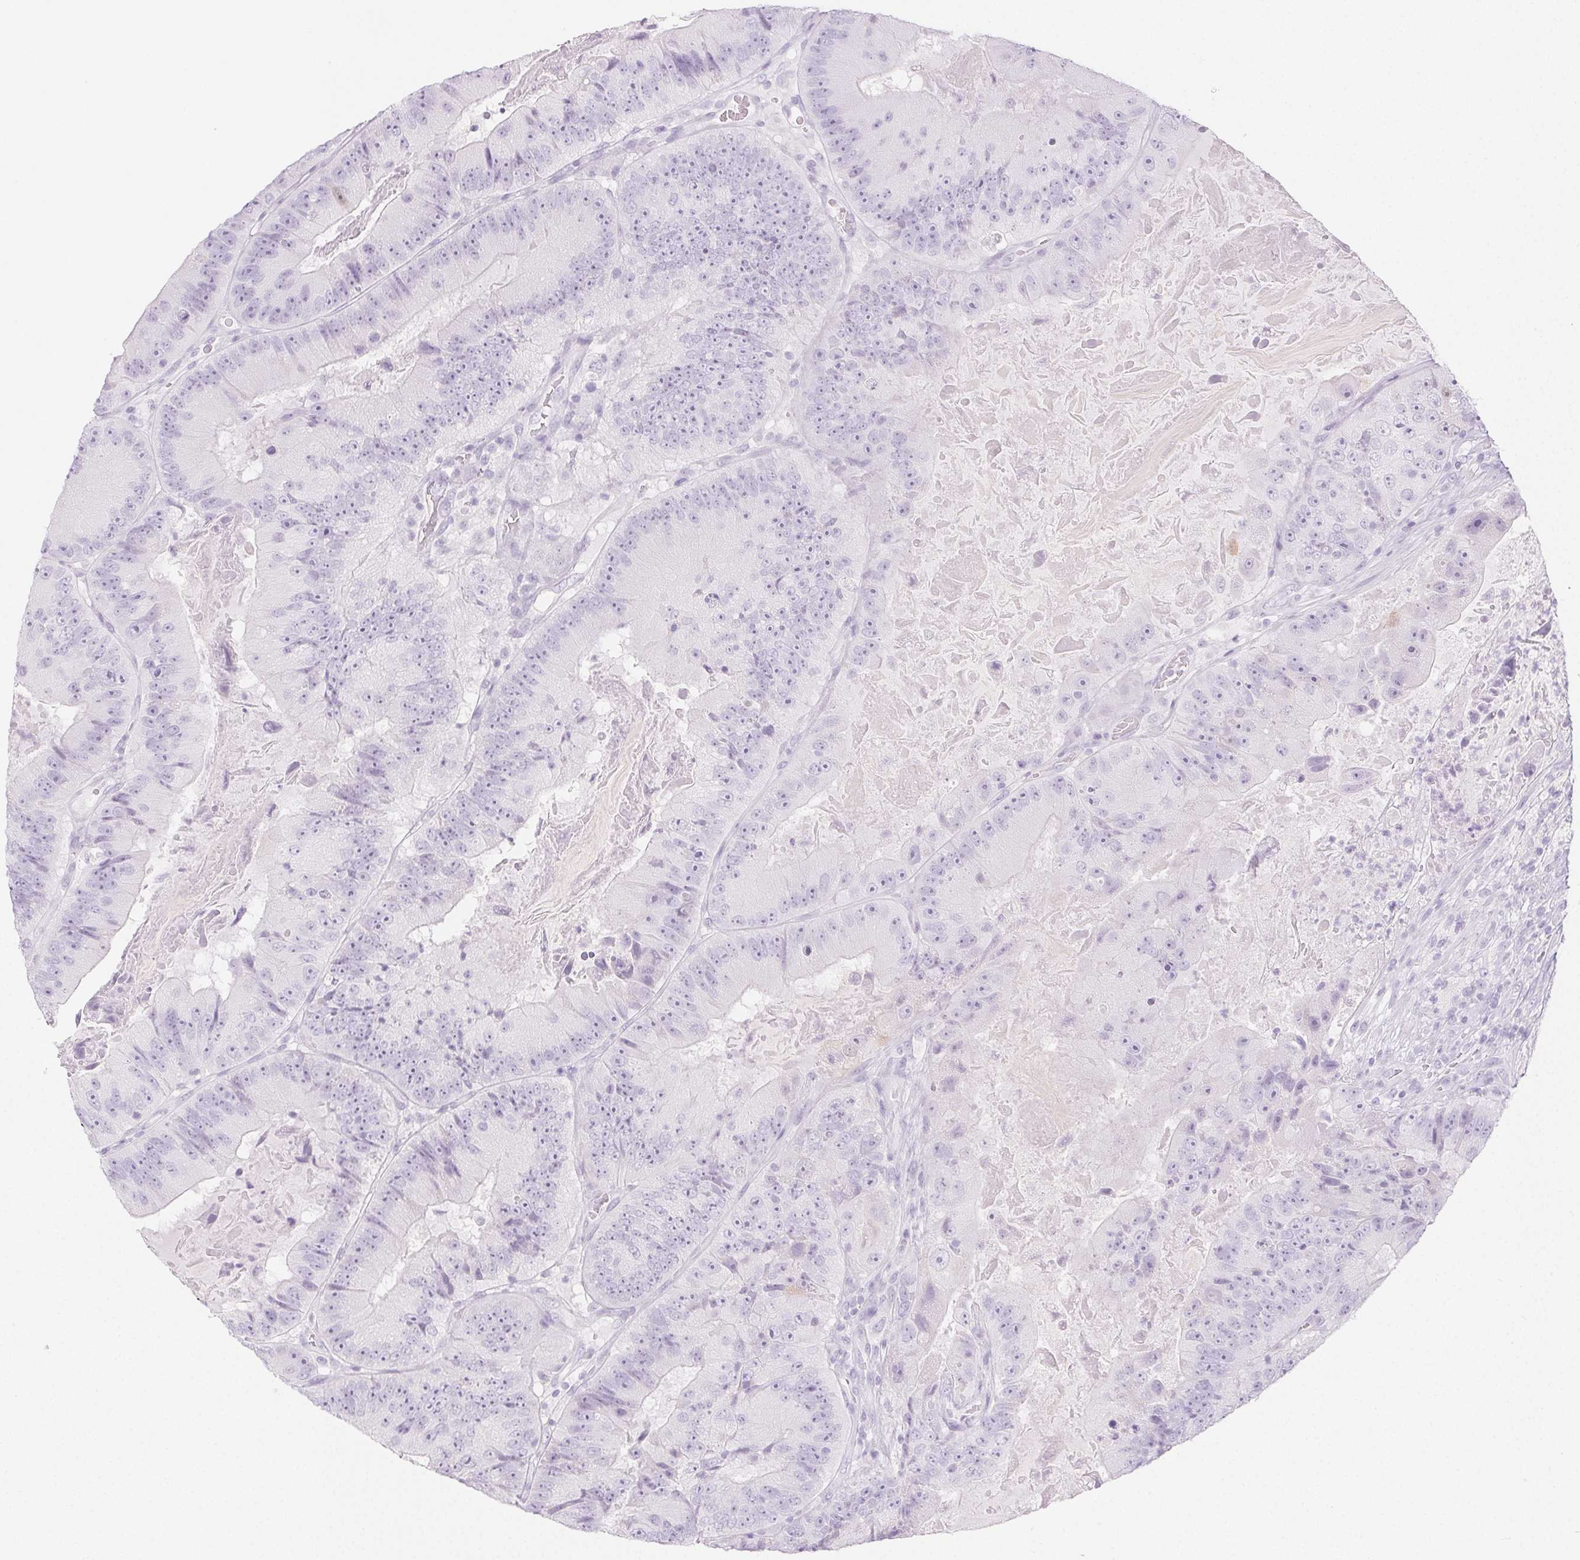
{"staining": {"intensity": "negative", "quantity": "none", "location": "none"}, "tissue": "colorectal cancer", "cell_type": "Tumor cells", "image_type": "cancer", "snomed": [{"axis": "morphology", "description": "Adenocarcinoma, NOS"}, {"axis": "topography", "description": "Colon"}], "caption": "Adenocarcinoma (colorectal) was stained to show a protein in brown. There is no significant positivity in tumor cells. (Immunohistochemistry (ihc), brightfield microscopy, high magnification).", "gene": "SPRR3", "patient": {"sex": "female", "age": 86}}